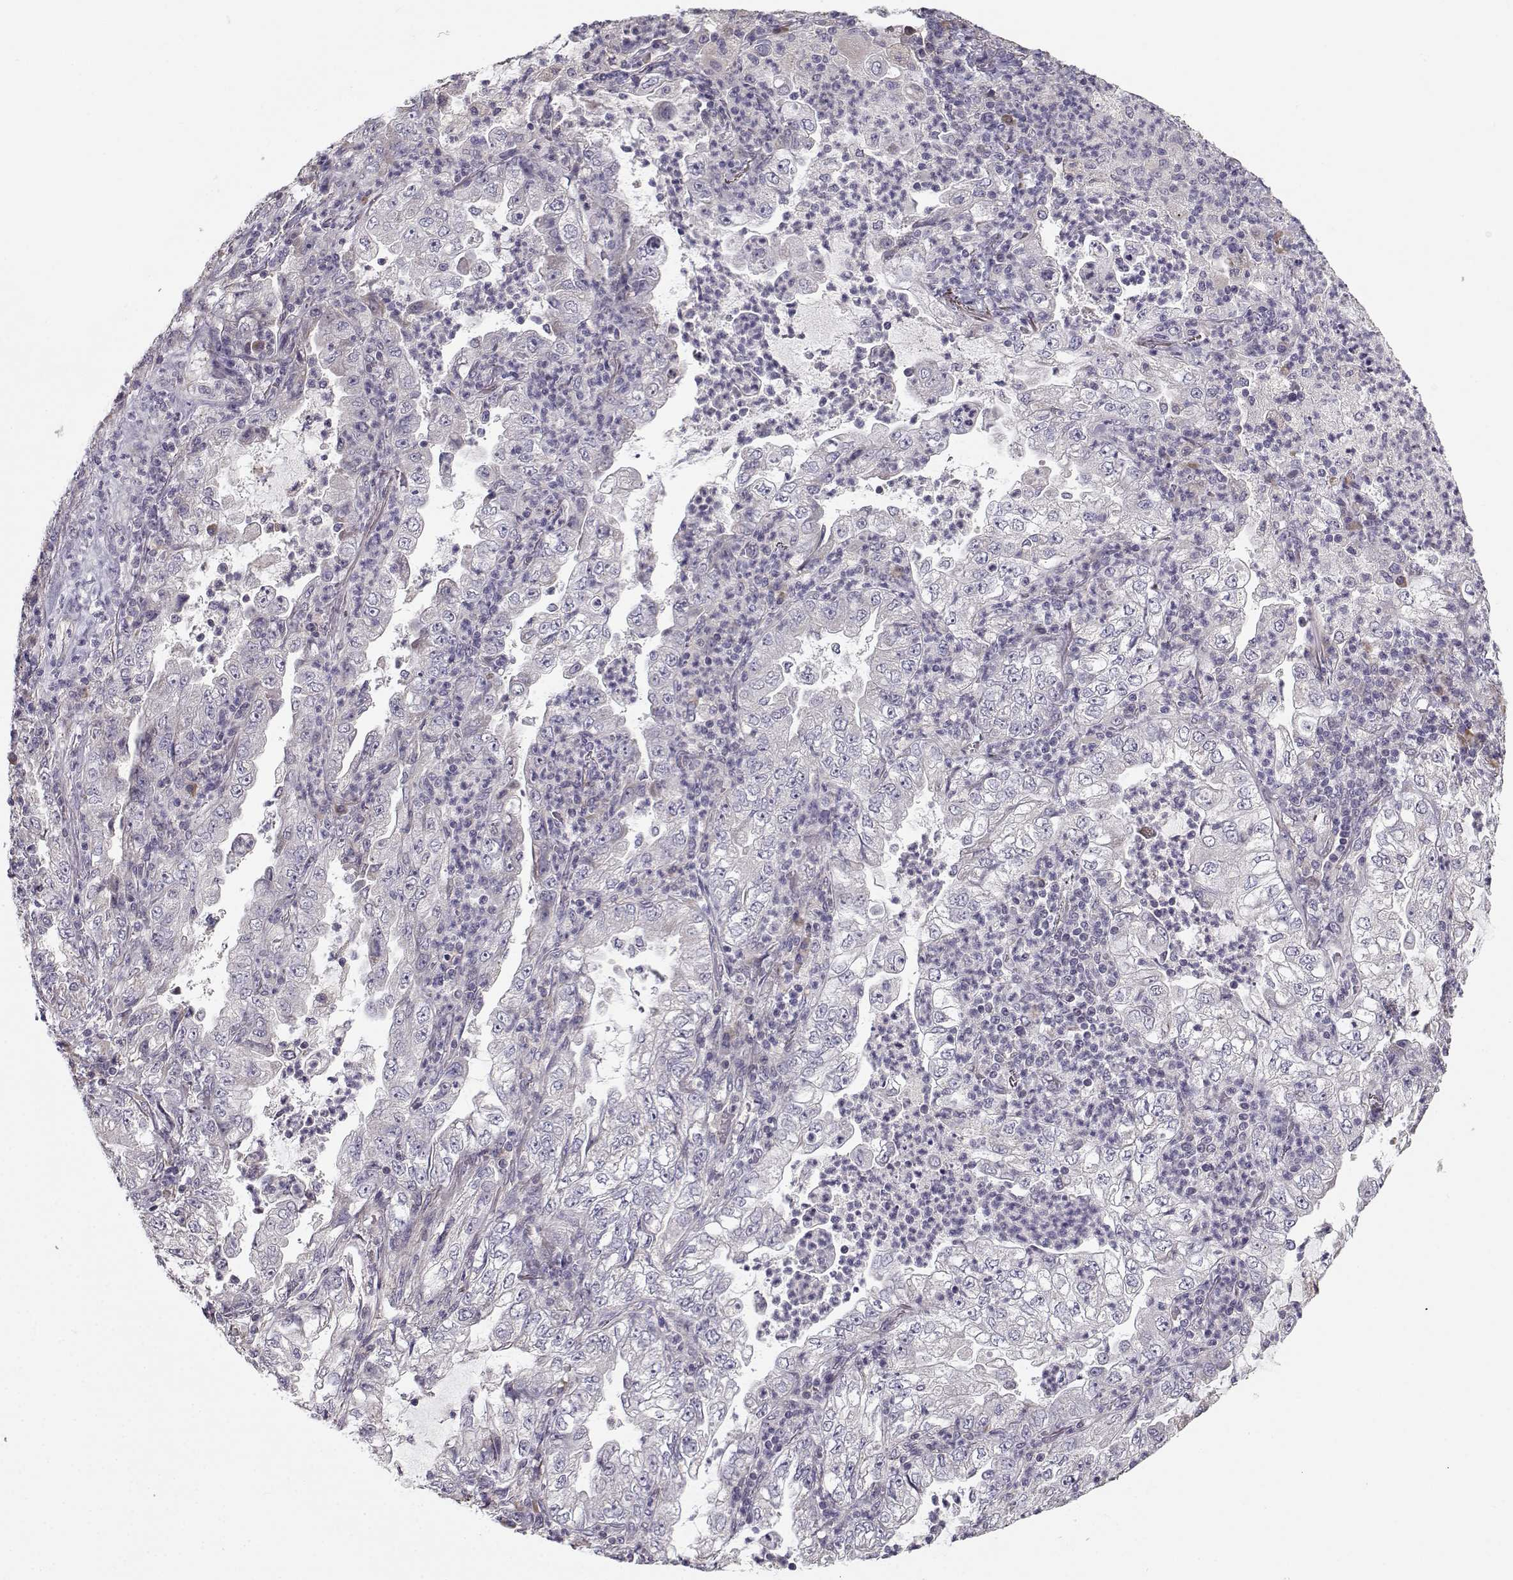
{"staining": {"intensity": "negative", "quantity": "none", "location": "none"}, "tissue": "lung cancer", "cell_type": "Tumor cells", "image_type": "cancer", "snomed": [{"axis": "morphology", "description": "Adenocarcinoma, NOS"}, {"axis": "topography", "description": "Lung"}], "caption": "Immunohistochemistry of lung cancer shows no positivity in tumor cells.", "gene": "ENTPD8", "patient": {"sex": "female", "age": 73}}